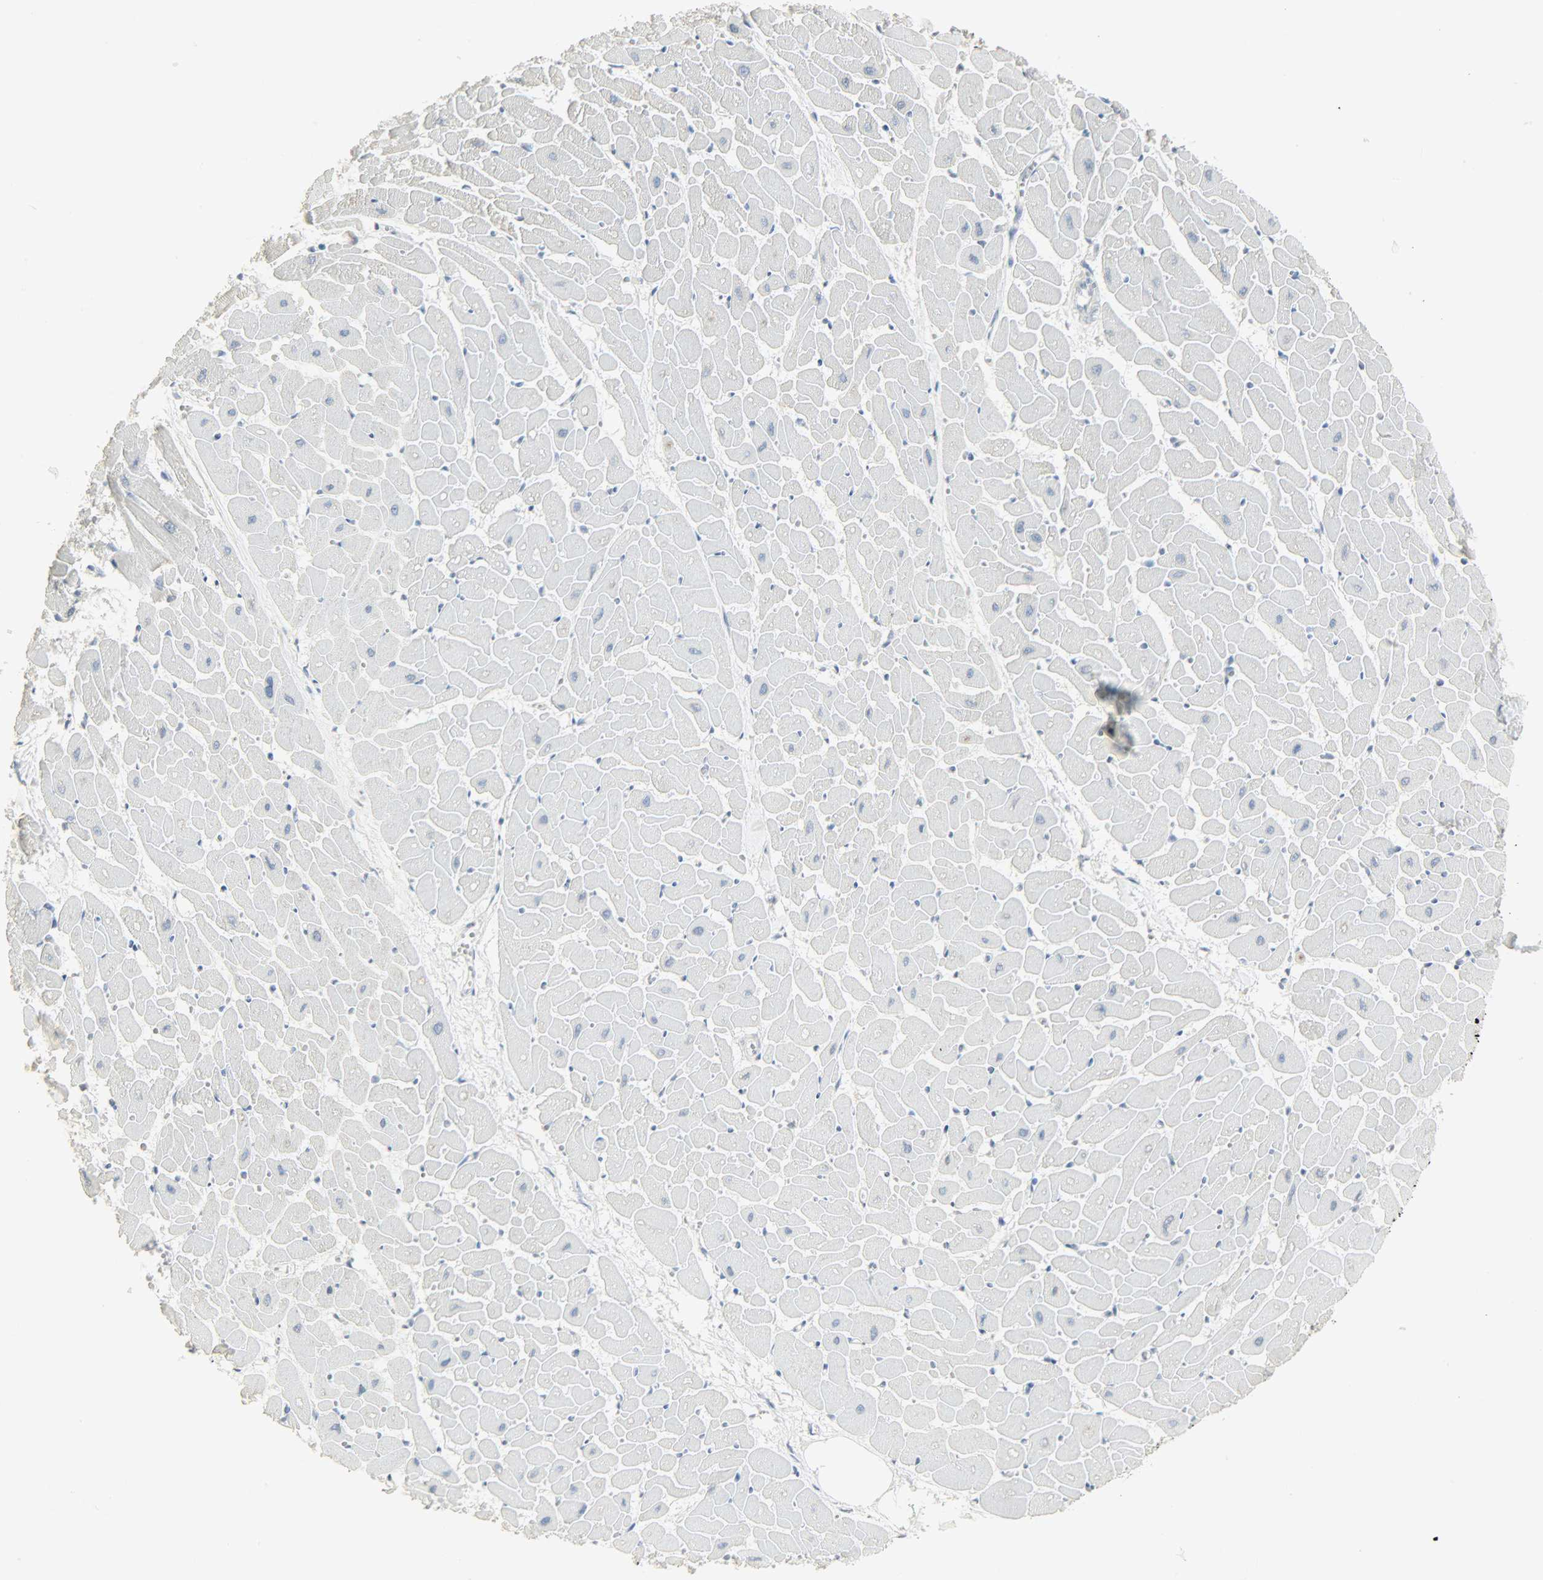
{"staining": {"intensity": "negative", "quantity": "none", "location": "none"}, "tissue": "heart muscle", "cell_type": "Cardiomyocytes", "image_type": "normal", "snomed": [{"axis": "morphology", "description": "Normal tissue, NOS"}, {"axis": "topography", "description": "Heart"}], "caption": "DAB immunohistochemical staining of unremarkable heart muscle demonstrates no significant positivity in cardiomyocytes.", "gene": "CAMK4", "patient": {"sex": "female", "age": 19}}